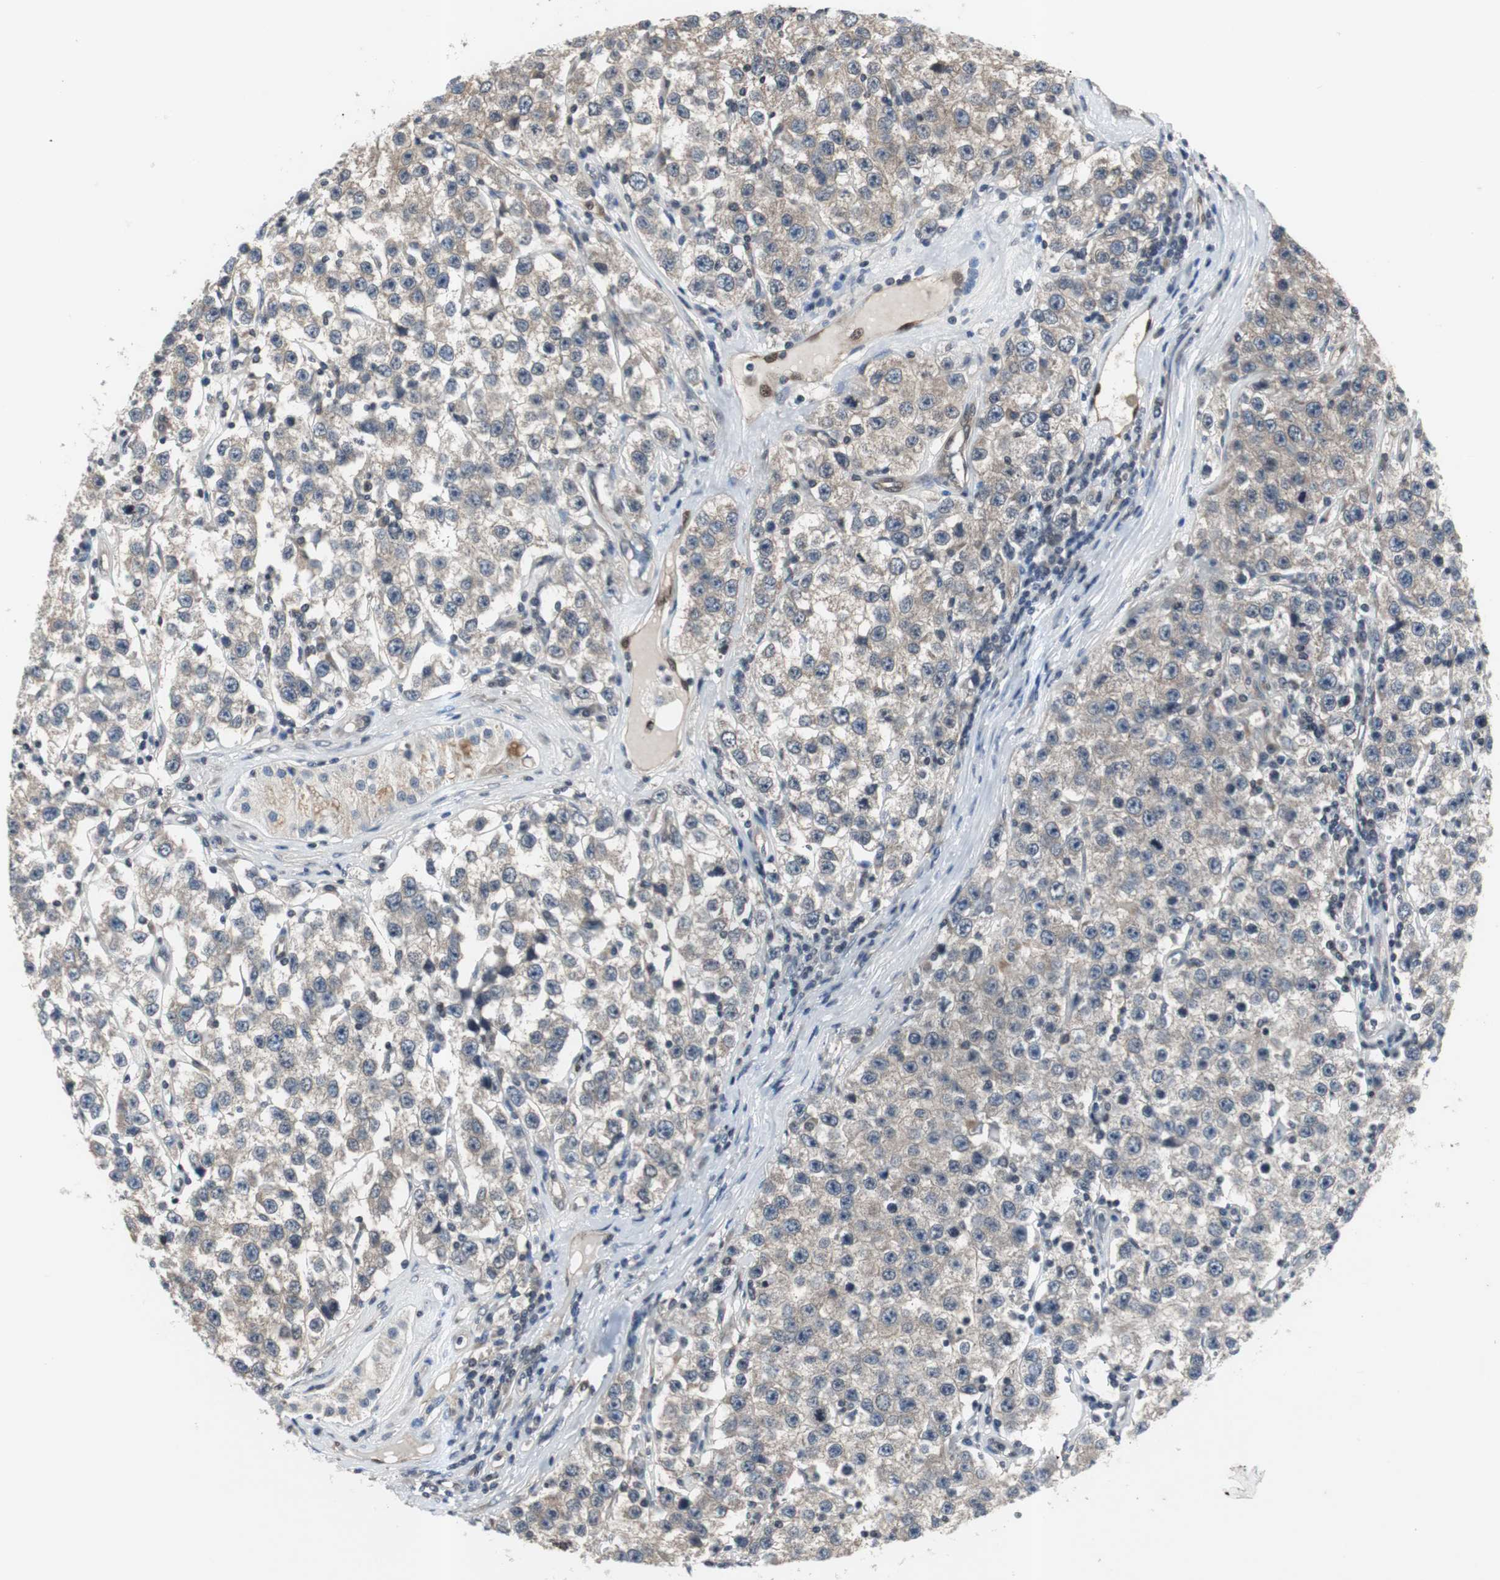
{"staining": {"intensity": "weak", "quantity": ">75%", "location": "cytoplasmic/membranous"}, "tissue": "testis cancer", "cell_type": "Tumor cells", "image_type": "cancer", "snomed": [{"axis": "morphology", "description": "Seminoma, NOS"}, {"axis": "topography", "description": "Testis"}], "caption": "The photomicrograph exhibits immunohistochemical staining of testis seminoma. There is weak cytoplasmic/membranous staining is seen in about >75% of tumor cells. (Stains: DAB in brown, nuclei in blue, Microscopy: brightfield microscopy at high magnification).", "gene": "SMAD1", "patient": {"sex": "male", "age": 52}}